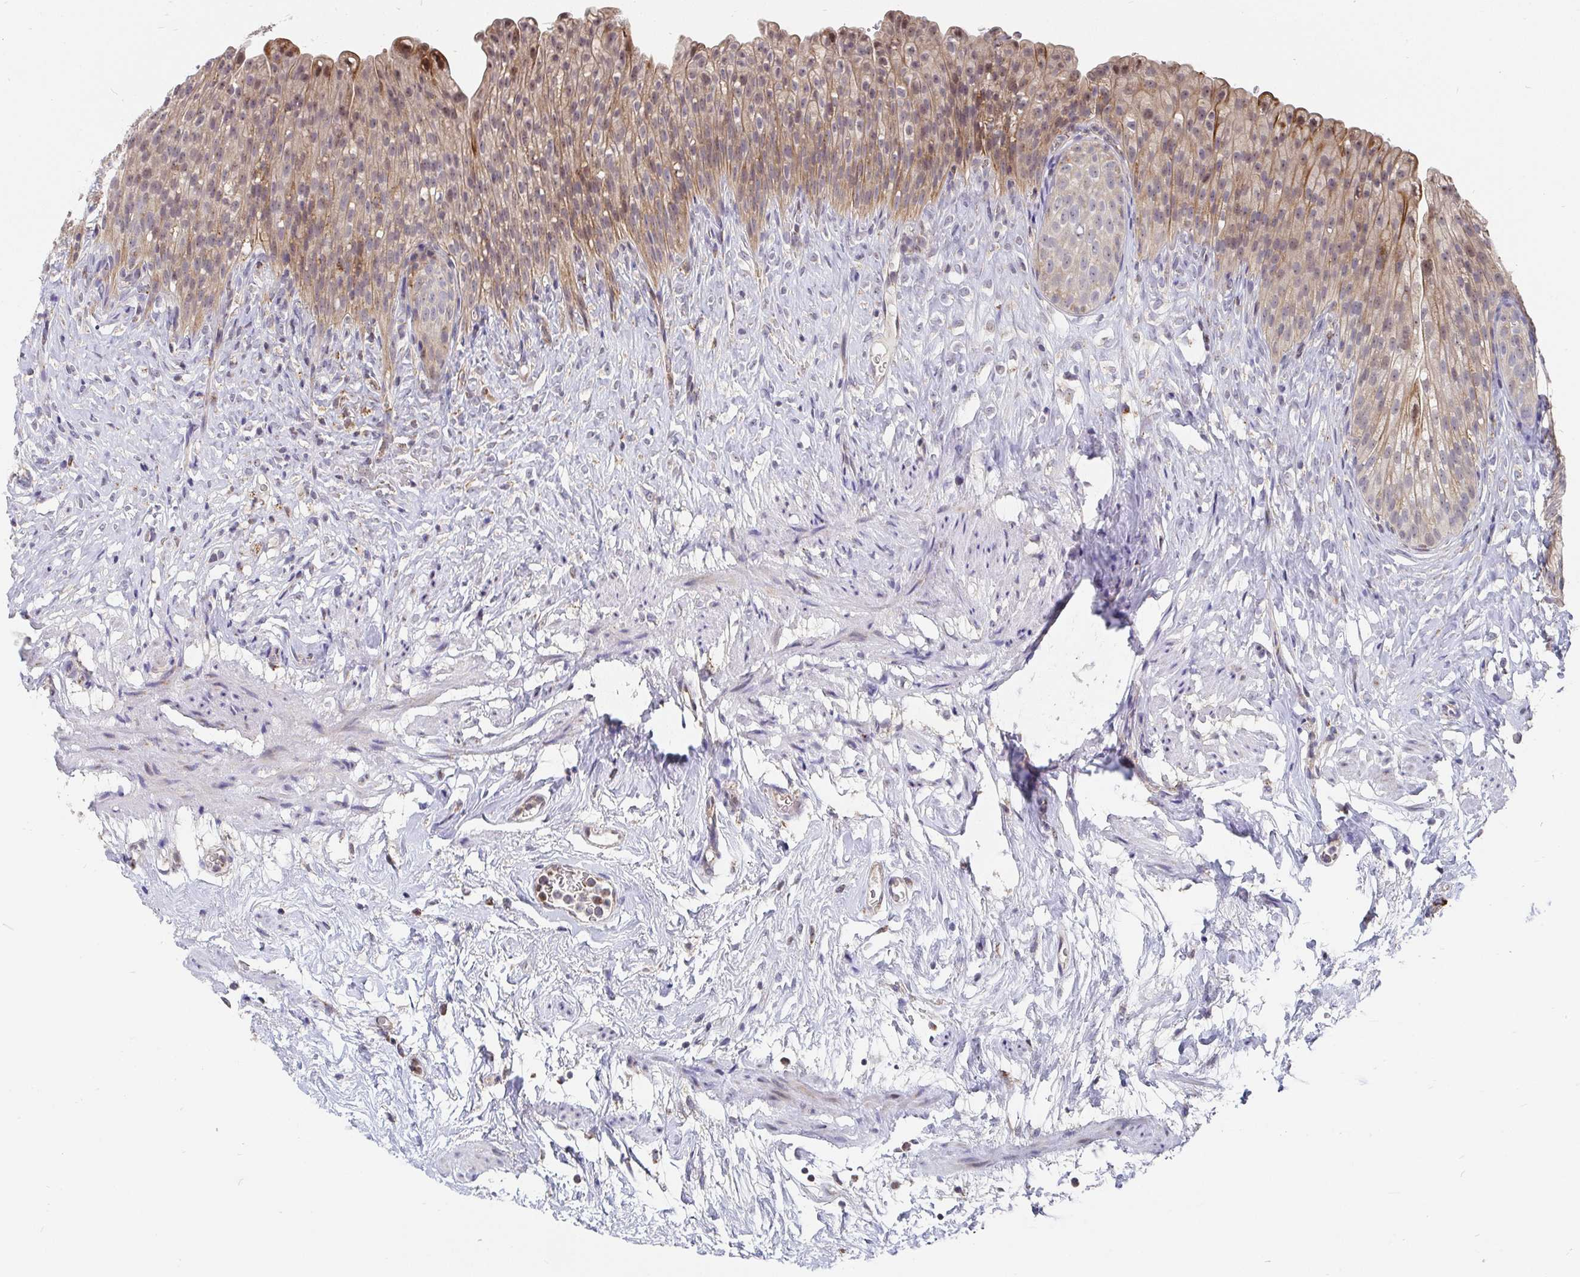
{"staining": {"intensity": "moderate", "quantity": ">75%", "location": "cytoplasmic/membranous"}, "tissue": "urinary bladder", "cell_type": "Urothelial cells", "image_type": "normal", "snomed": [{"axis": "morphology", "description": "Normal tissue, NOS"}, {"axis": "topography", "description": "Urinary bladder"}, {"axis": "topography", "description": "Prostate"}], "caption": "Immunohistochemistry (IHC) image of unremarkable urinary bladder stained for a protein (brown), which exhibits medium levels of moderate cytoplasmic/membranous expression in about >75% of urothelial cells.", "gene": "PDF", "patient": {"sex": "male", "age": 76}}